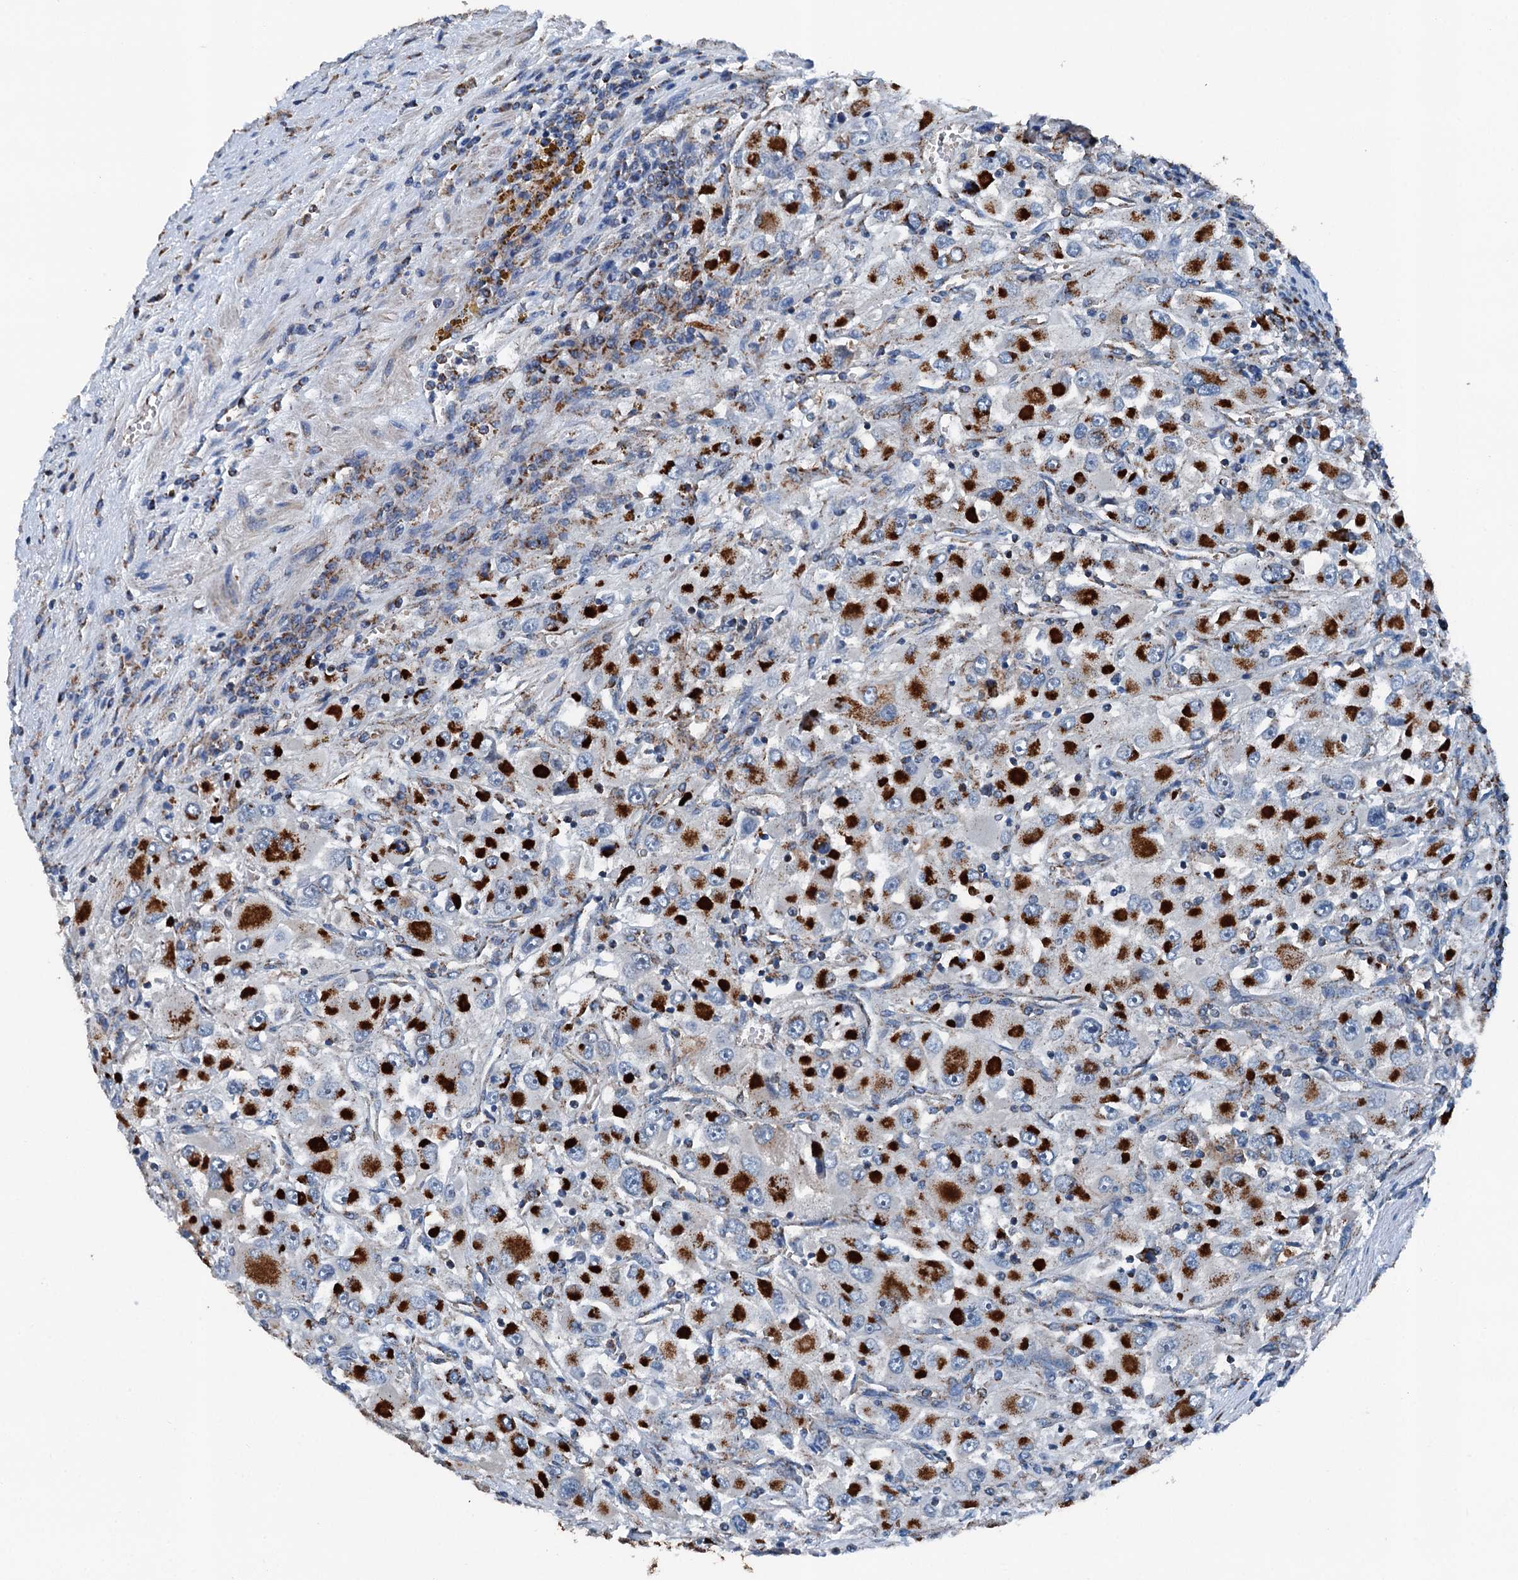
{"staining": {"intensity": "strong", "quantity": ">75%", "location": "cytoplasmic/membranous"}, "tissue": "renal cancer", "cell_type": "Tumor cells", "image_type": "cancer", "snomed": [{"axis": "morphology", "description": "Adenocarcinoma, NOS"}, {"axis": "topography", "description": "Kidney"}], "caption": "IHC histopathology image of neoplastic tissue: adenocarcinoma (renal) stained using IHC reveals high levels of strong protein expression localized specifically in the cytoplasmic/membranous of tumor cells, appearing as a cytoplasmic/membranous brown color.", "gene": "TRPT1", "patient": {"sex": "female", "age": 52}}